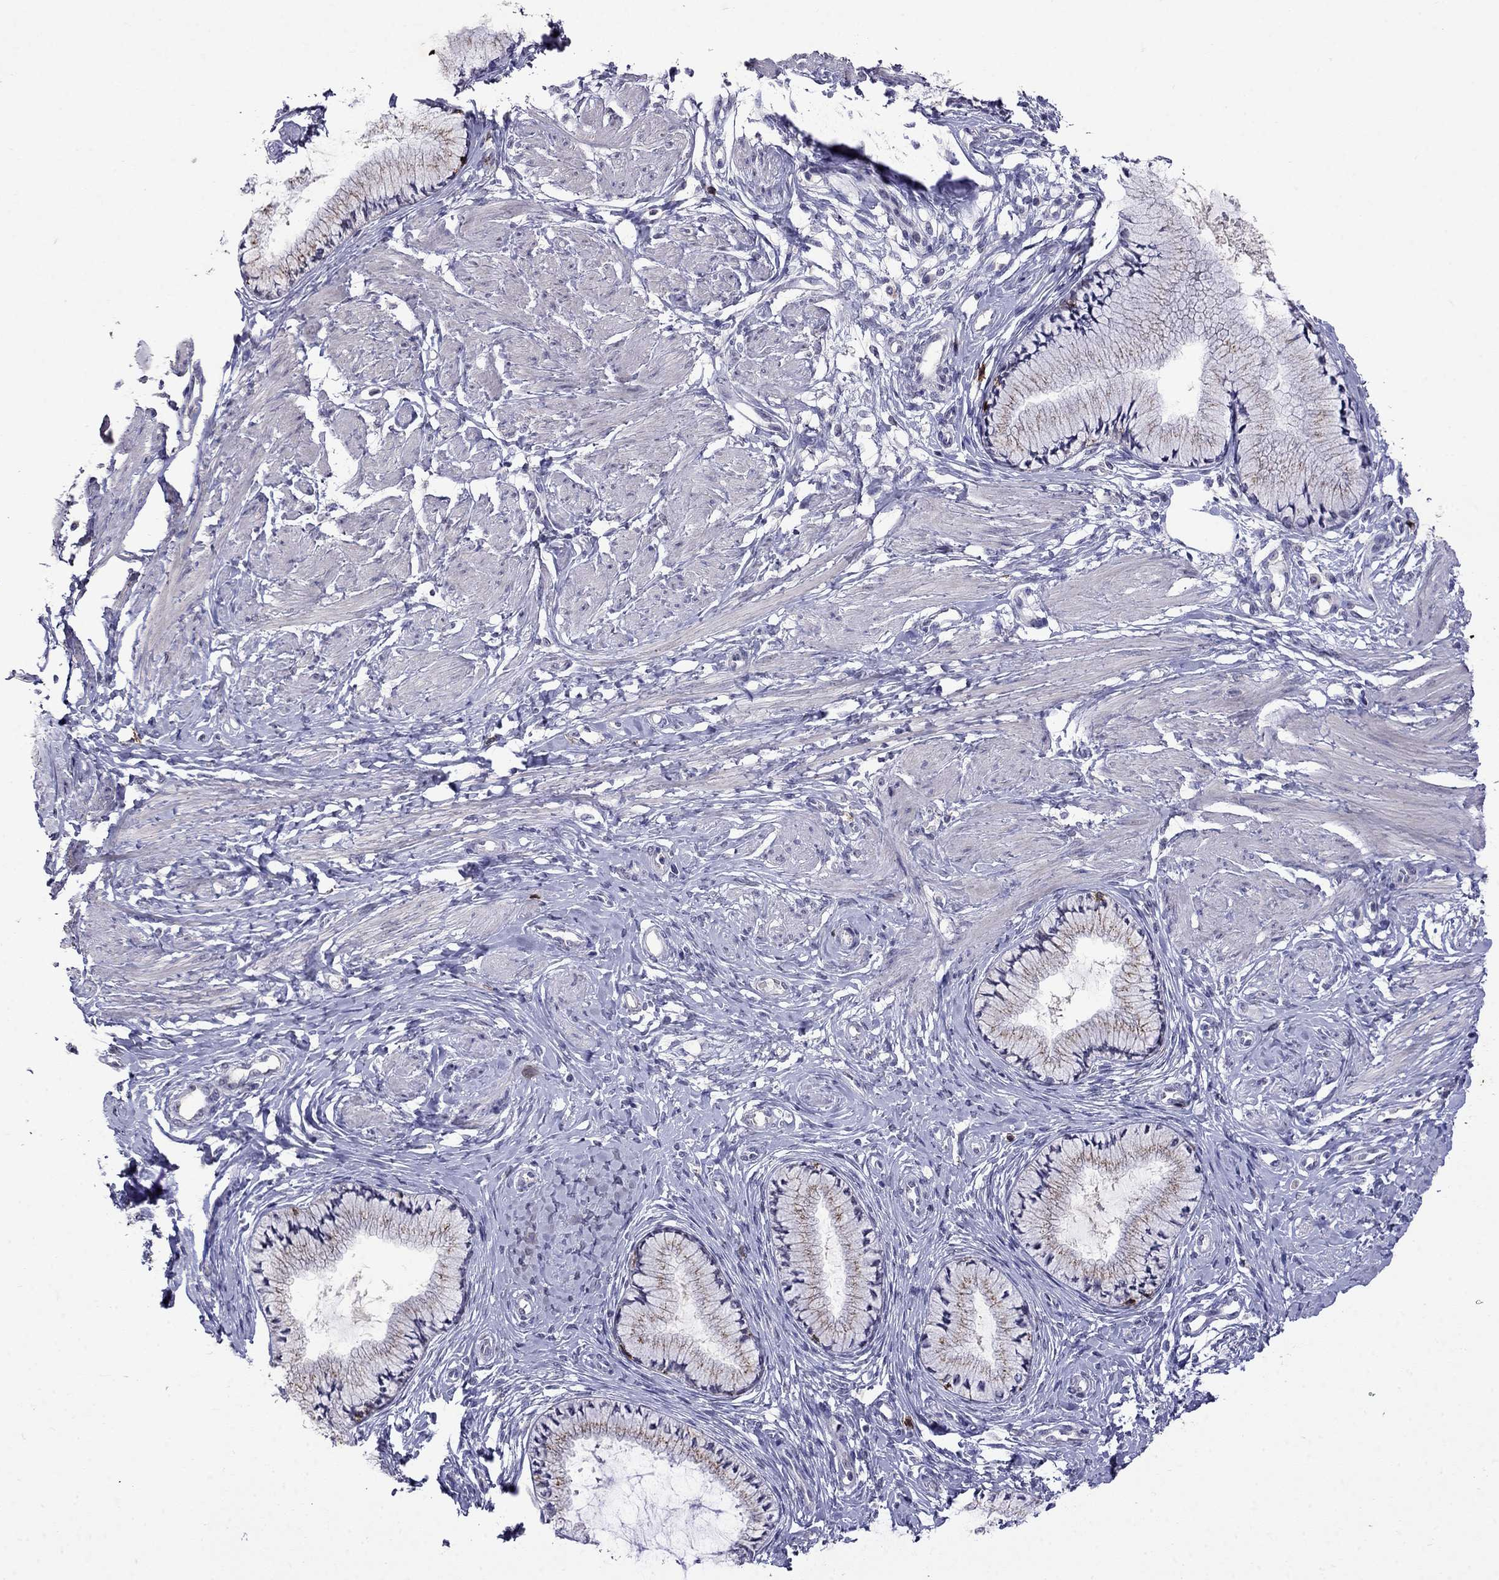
{"staining": {"intensity": "negative", "quantity": "none", "location": "none"}, "tissue": "cervix", "cell_type": "Glandular cells", "image_type": "normal", "snomed": [{"axis": "morphology", "description": "Normal tissue, NOS"}, {"axis": "topography", "description": "Cervix"}], "caption": "This is a histopathology image of immunohistochemistry (IHC) staining of benign cervix, which shows no expression in glandular cells.", "gene": "CD8B", "patient": {"sex": "female", "age": 37}}